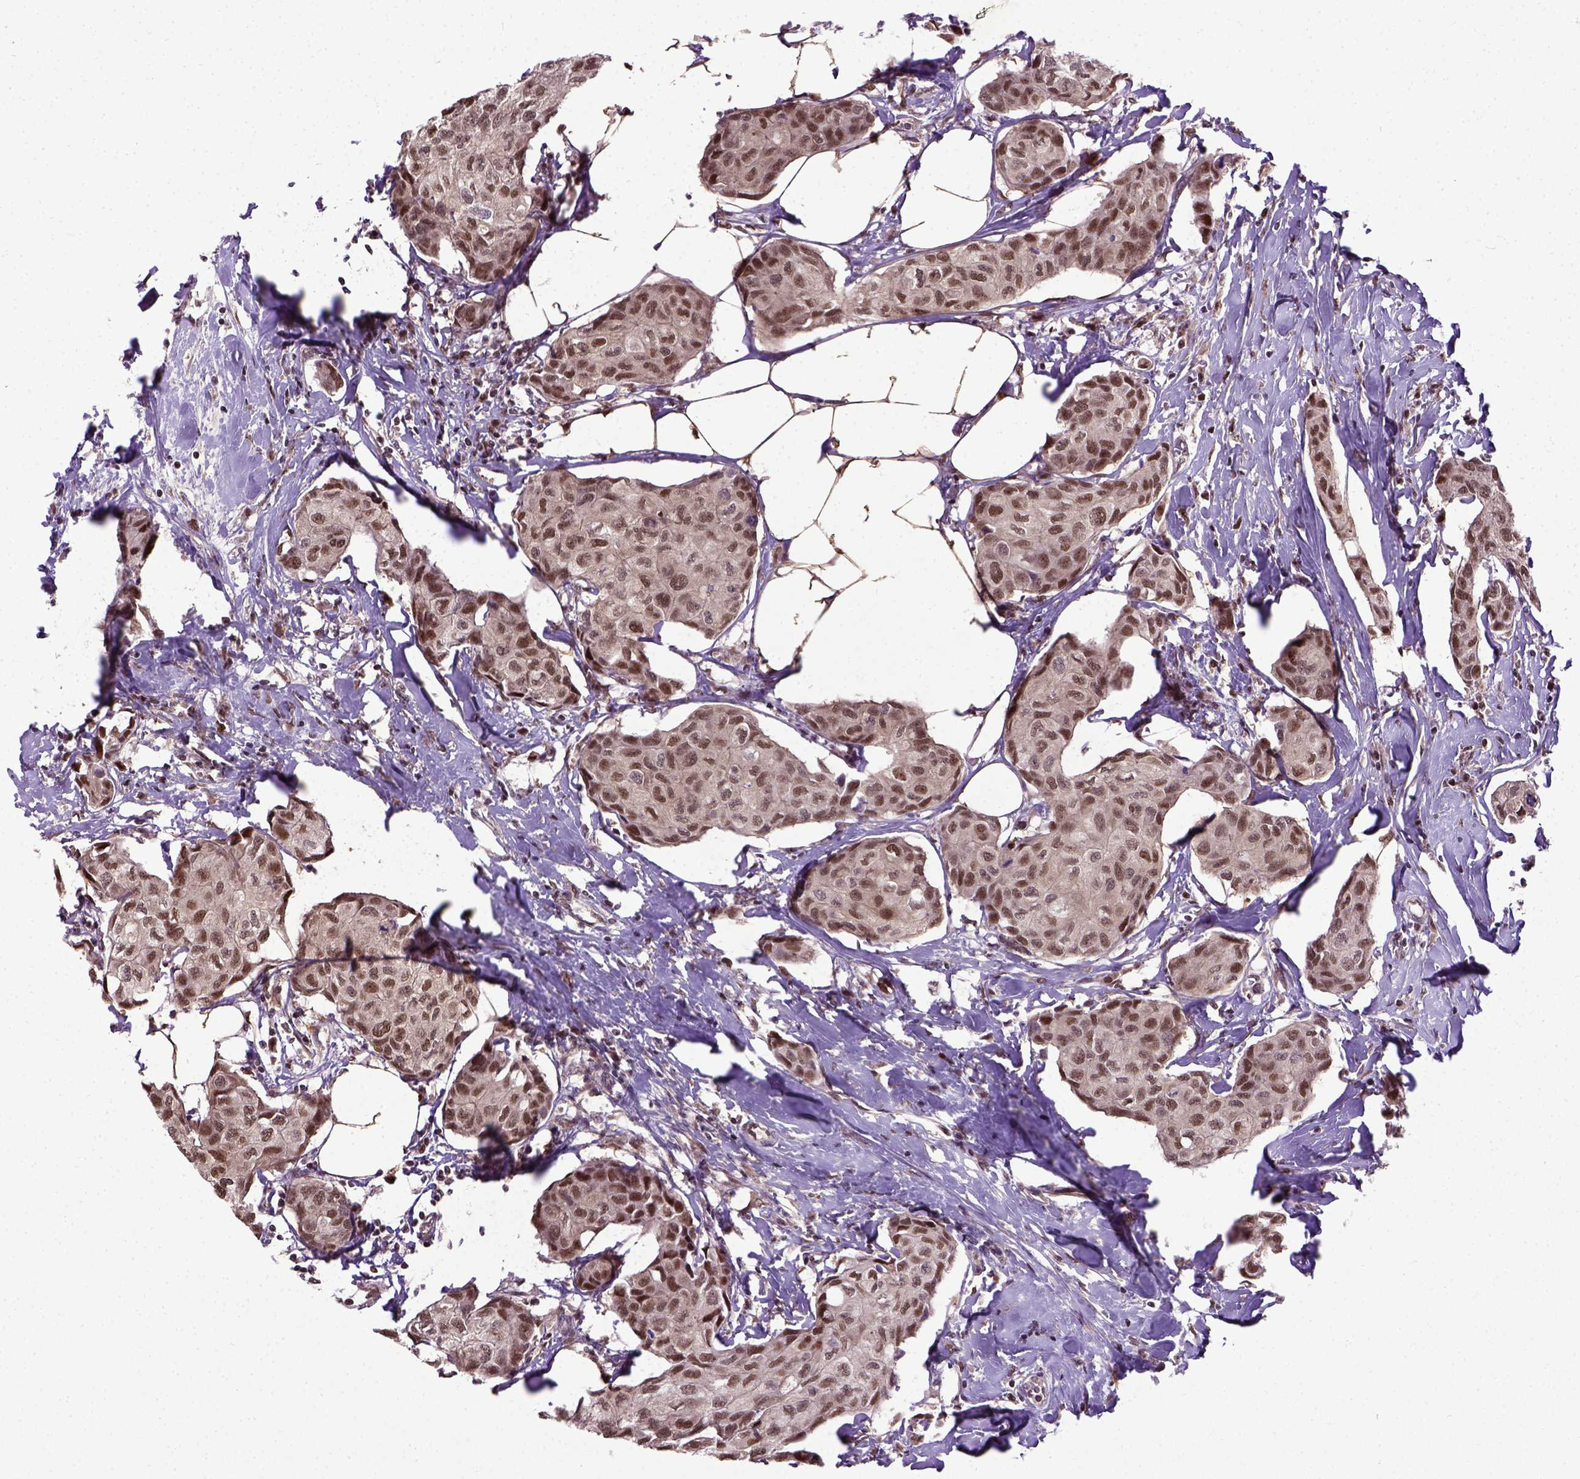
{"staining": {"intensity": "moderate", "quantity": ">75%", "location": "nuclear"}, "tissue": "breast cancer", "cell_type": "Tumor cells", "image_type": "cancer", "snomed": [{"axis": "morphology", "description": "Duct carcinoma"}, {"axis": "topography", "description": "Breast"}], "caption": "Immunohistochemistry image of human breast intraductal carcinoma stained for a protein (brown), which demonstrates medium levels of moderate nuclear expression in approximately >75% of tumor cells.", "gene": "UBA3", "patient": {"sex": "female", "age": 80}}